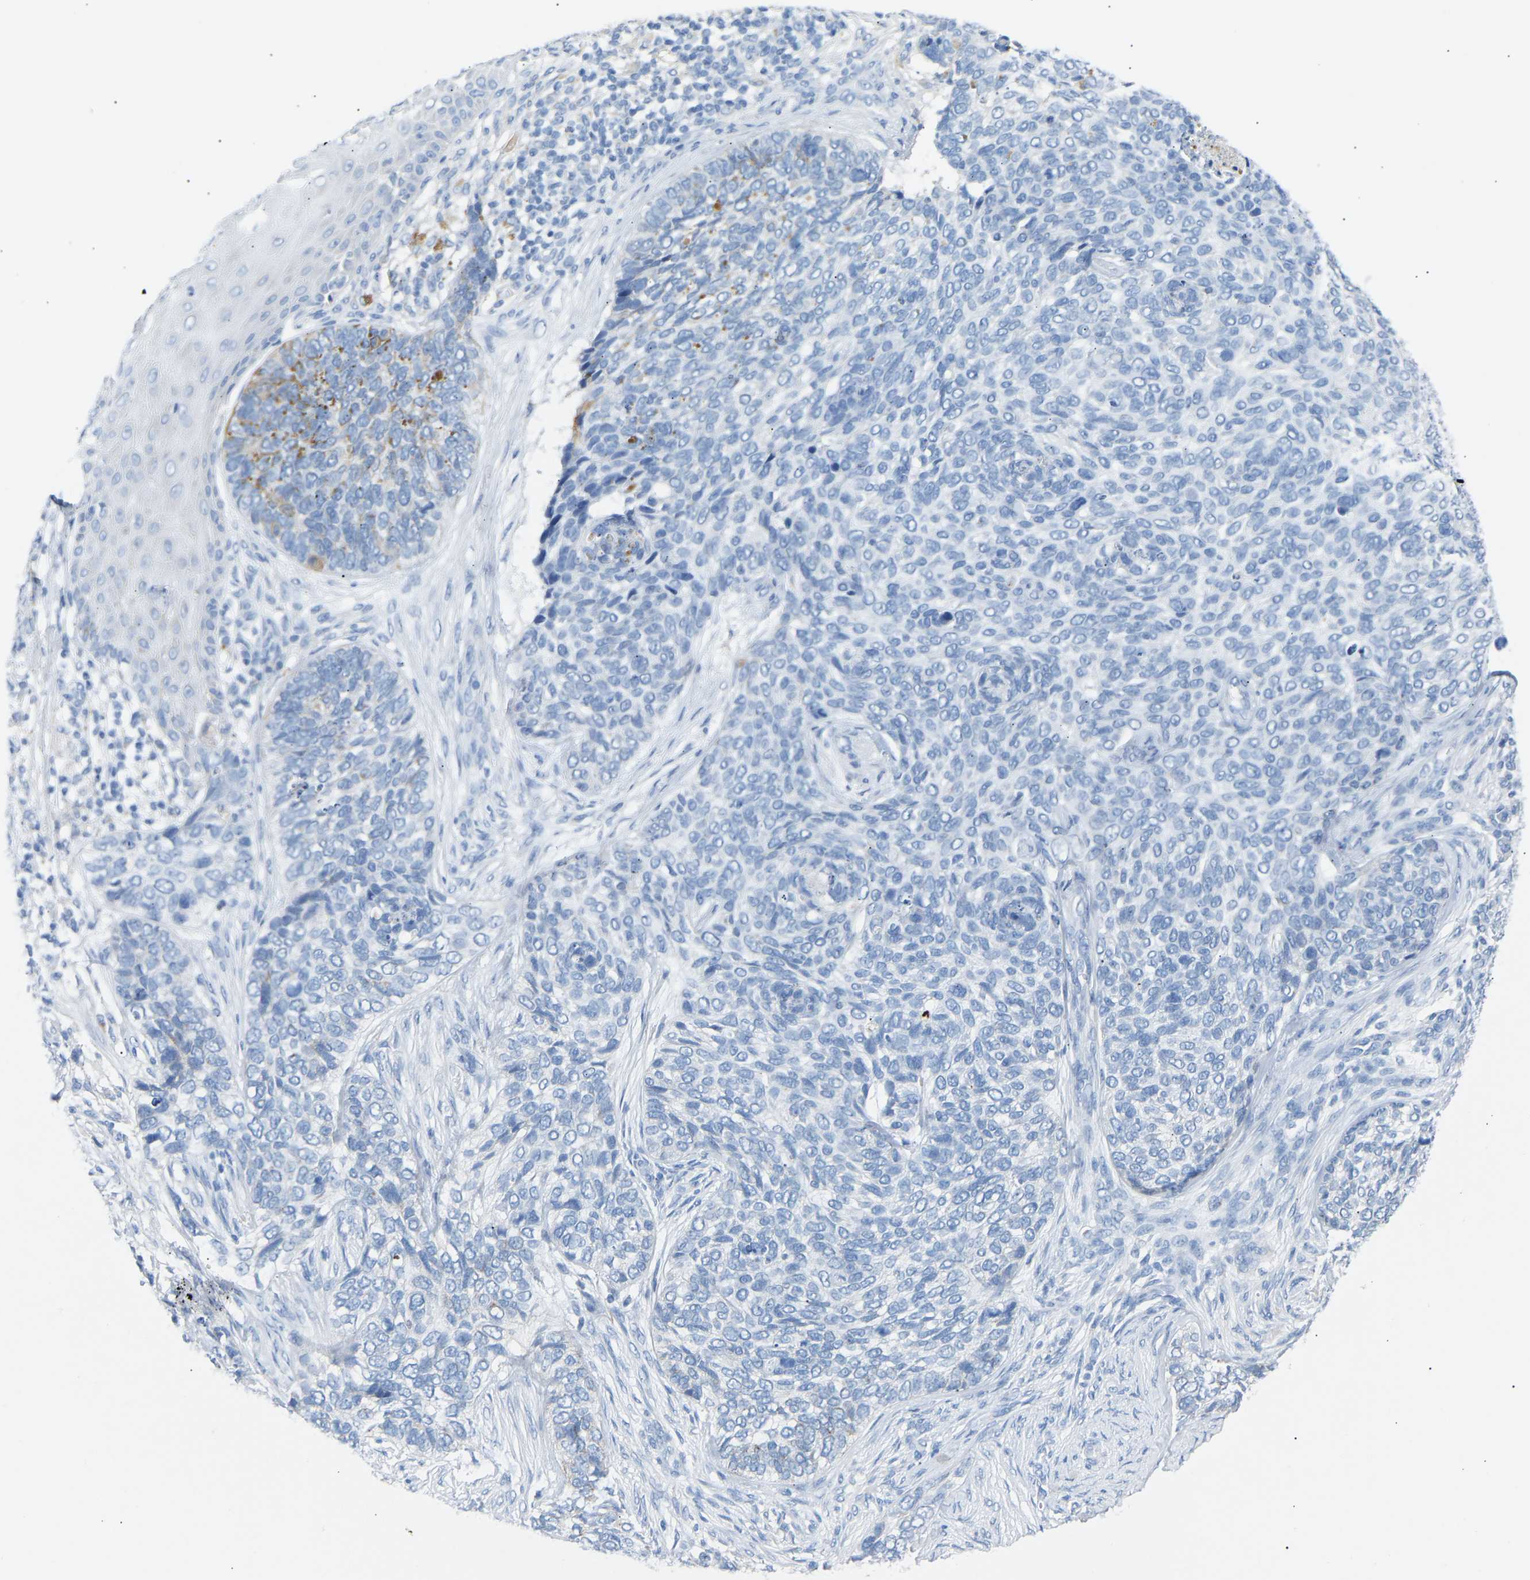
{"staining": {"intensity": "weak", "quantity": "<25%", "location": "cytoplasmic/membranous"}, "tissue": "skin cancer", "cell_type": "Tumor cells", "image_type": "cancer", "snomed": [{"axis": "morphology", "description": "Basal cell carcinoma"}, {"axis": "topography", "description": "Skin"}], "caption": "Image shows no protein positivity in tumor cells of skin basal cell carcinoma tissue. (DAB (3,3'-diaminobenzidine) immunohistochemistry with hematoxylin counter stain).", "gene": "PEX1", "patient": {"sex": "female", "age": 64}}